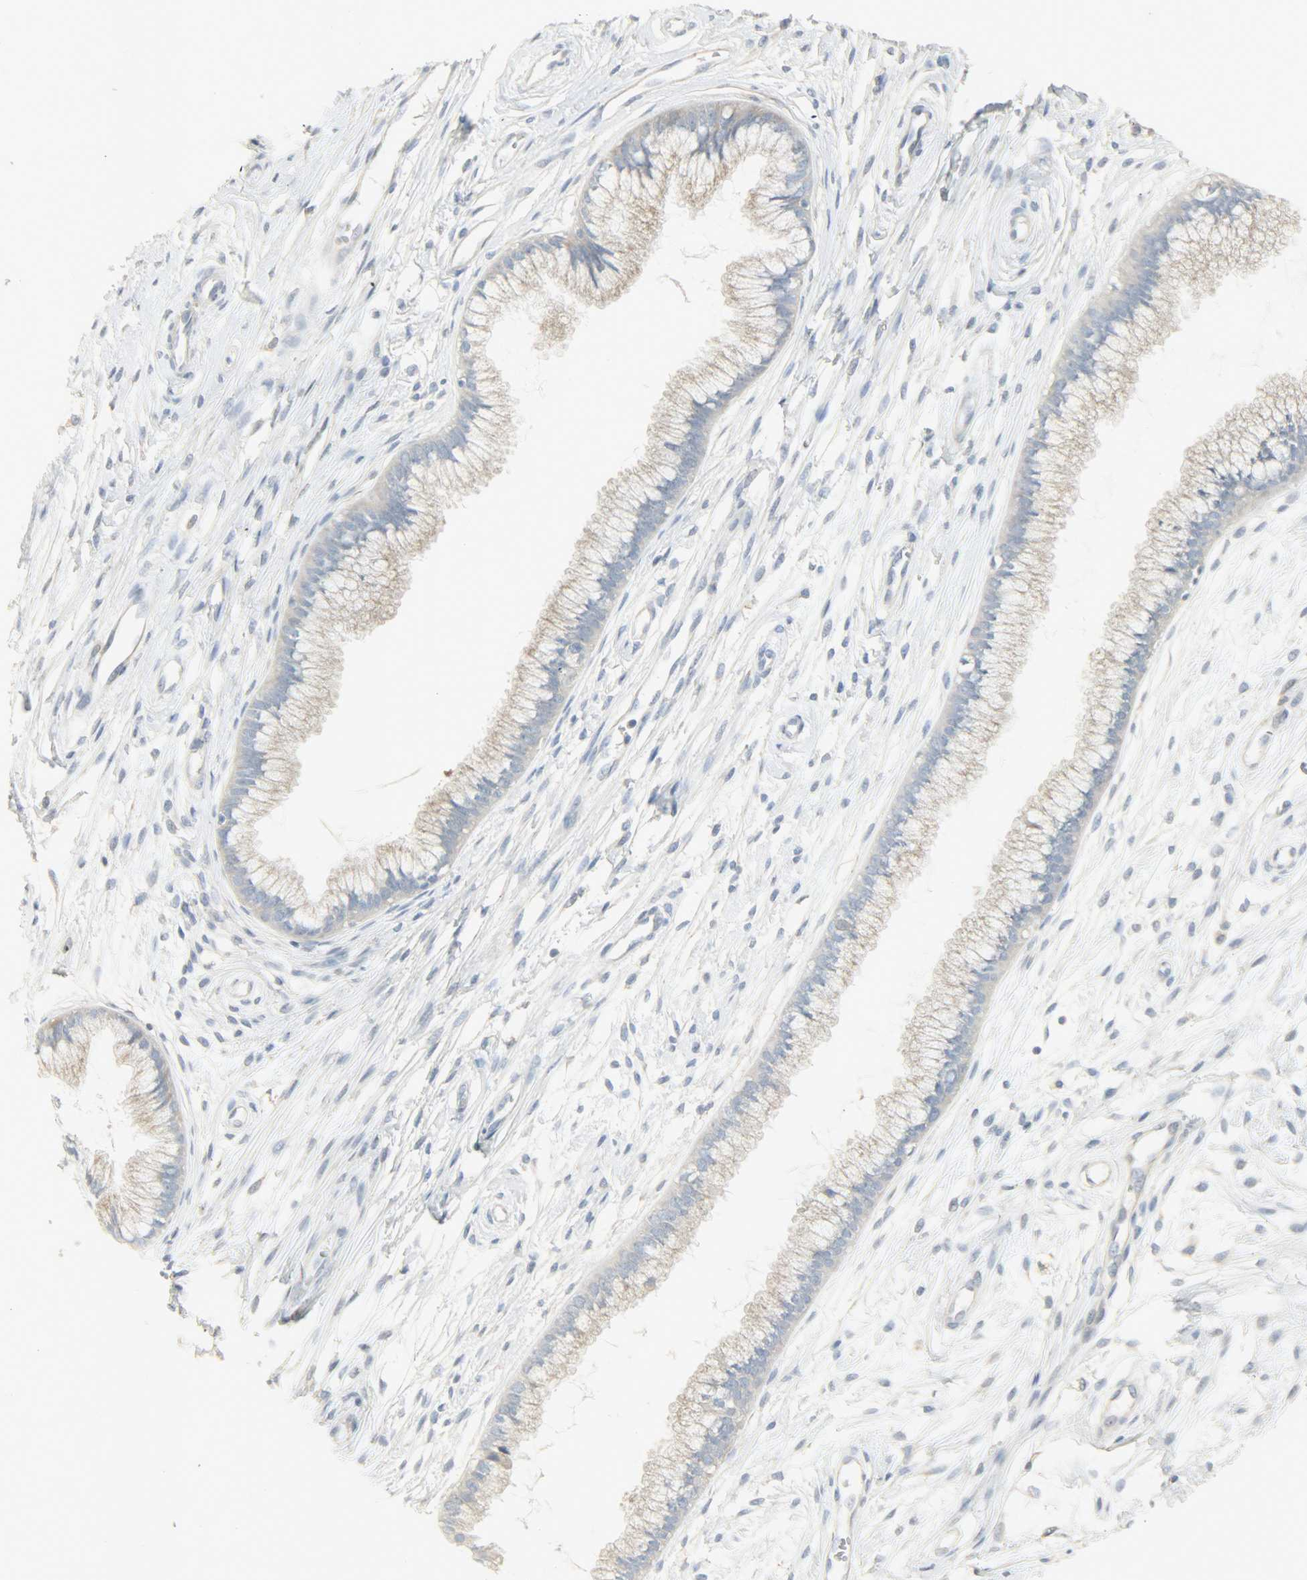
{"staining": {"intensity": "weak", "quantity": "25%-75%", "location": "cytoplasmic/membranous"}, "tissue": "cervix", "cell_type": "Glandular cells", "image_type": "normal", "snomed": [{"axis": "morphology", "description": "Normal tissue, NOS"}, {"axis": "topography", "description": "Cervix"}], "caption": "Cervix stained with DAB (3,3'-diaminobenzidine) immunohistochemistry shows low levels of weak cytoplasmic/membranous expression in approximately 25%-75% of glandular cells. Immunohistochemistry (ihc) stains the protein in brown and the nuclei are stained blue.", "gene": "ENPEP", "patient": {"sex": "female", "age": 39}}